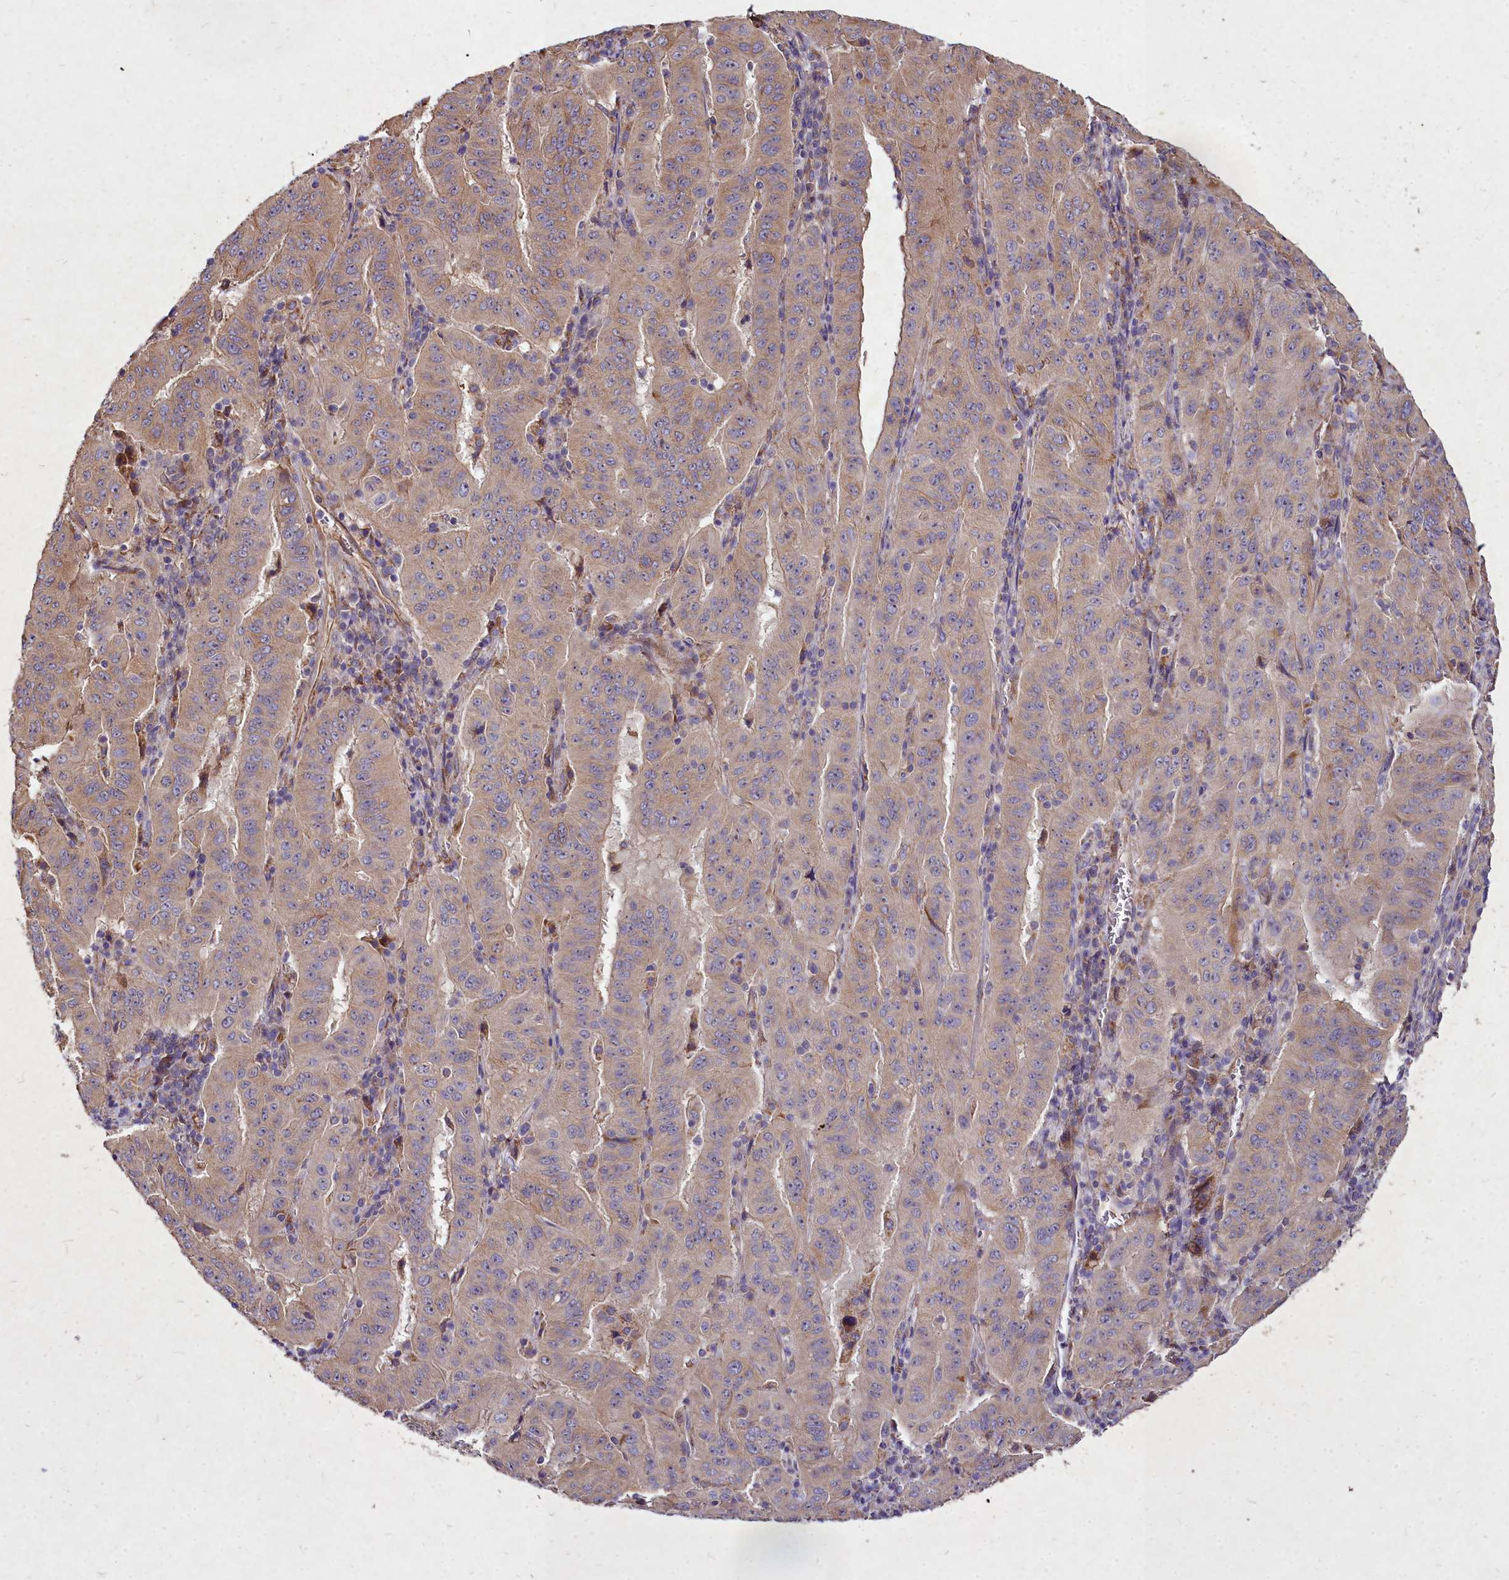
{"staining": {"intensity": "weak", "quantity": ">75%", "location": "cytoplasmic/membranous"}, "tissue": "pancreatic cancer", "cell_type": "Tumor cells", "image_type": "cancer", "snomed": [{"axis": "morphology", "description": "Adenocarcinoma, NOS"}, {"axis": "topography", "description": "Pancreas"}], "caption": "This is an image of immunohistochemistry (IHC) staining of adenocarcinoma (pancreatic), which shows weak positivity in the cytoplasmic/membranous of tumor cells.", "gene": "SKA1", "patient": {"sex": "male", "age": 63}}